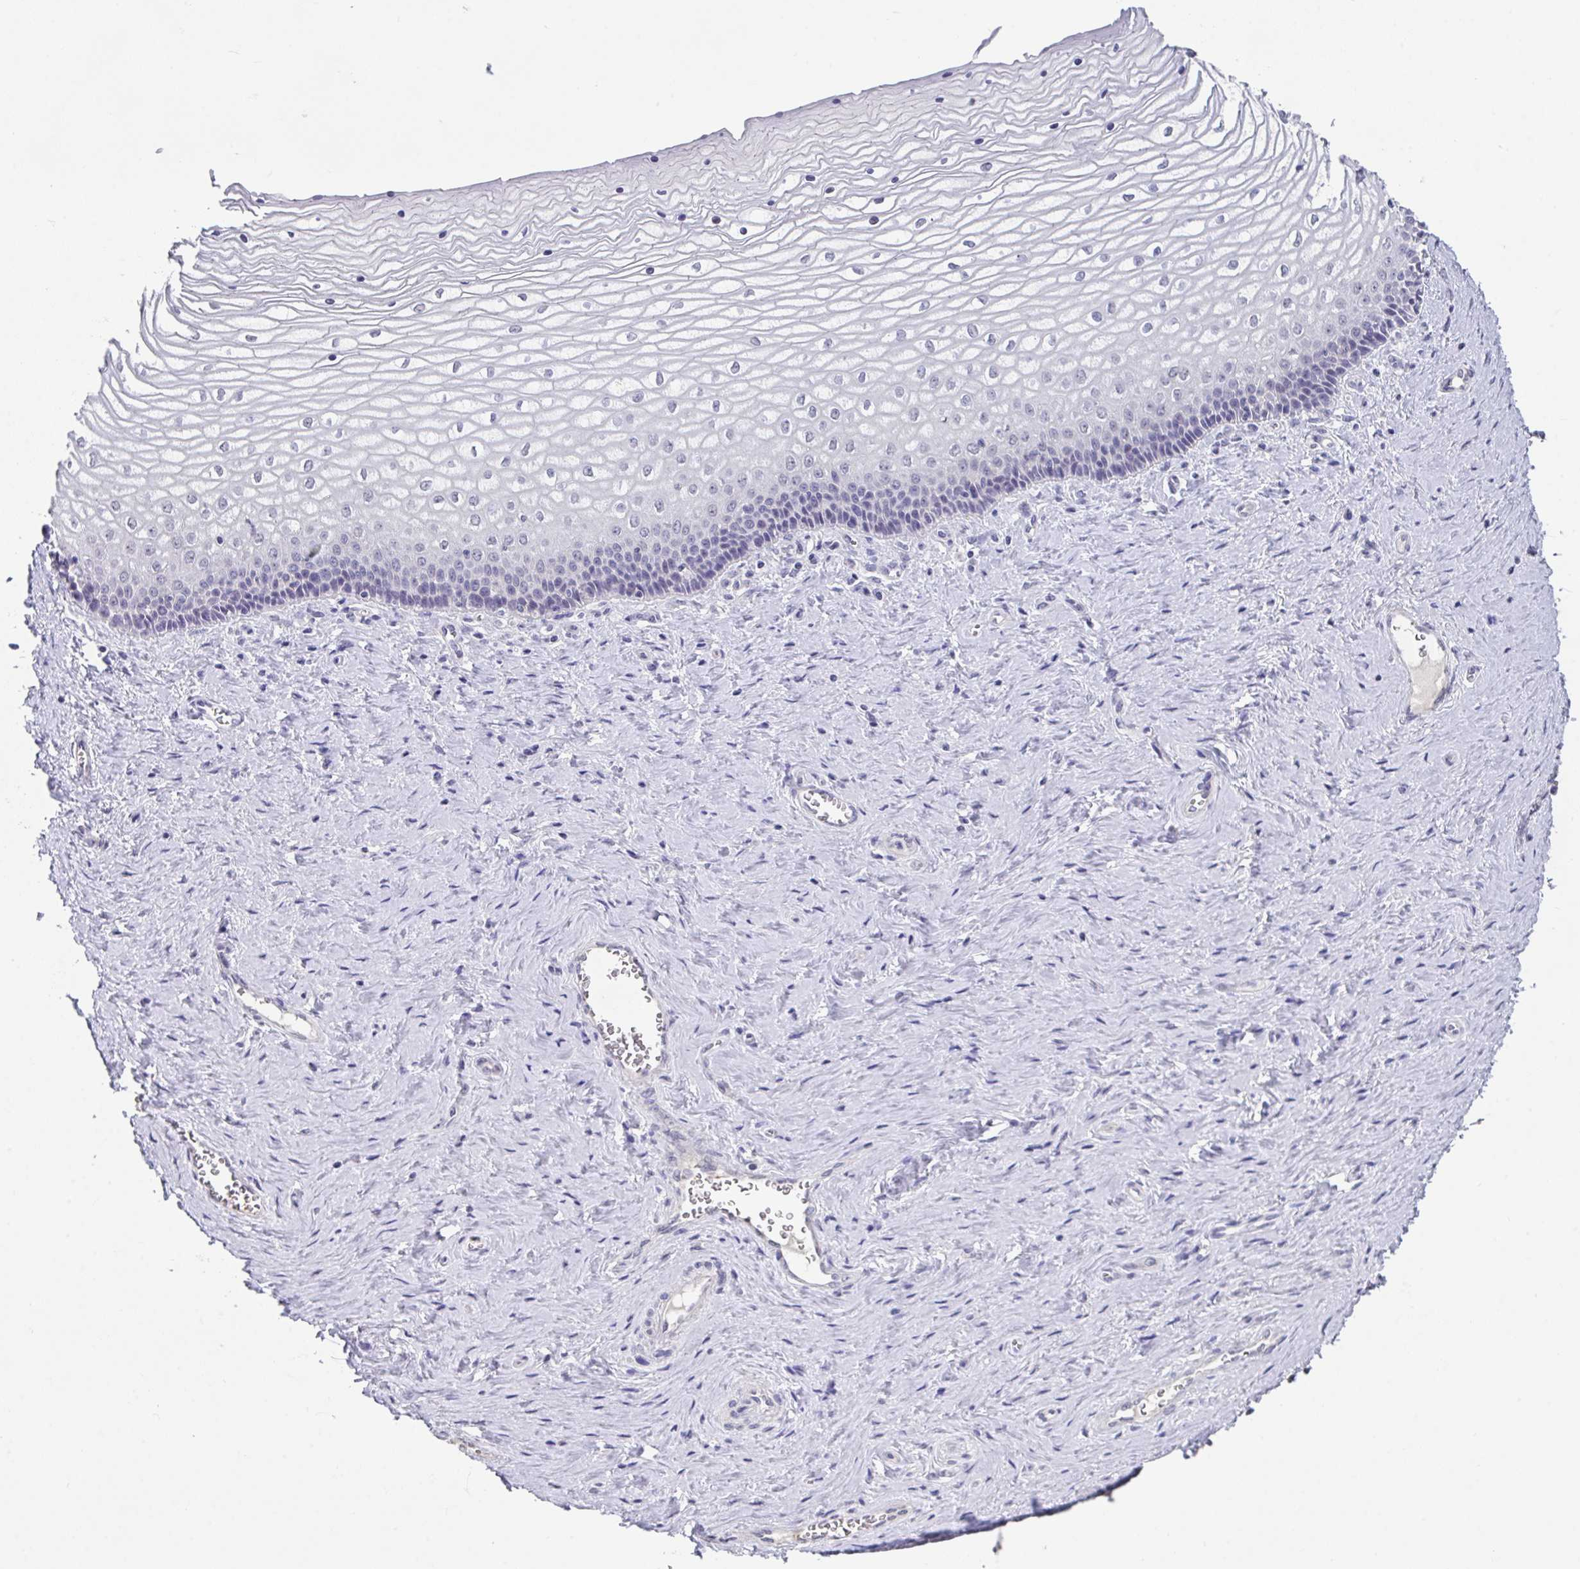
{"staining": {"intensity": "negative", "quantity": "none", "location": "none"}, "tissue": "vagina", "cell_type": "Squamous epithelial cells", "image_type": "normal", "snomed": [{"axis": "morphology", "description": "Normal tissue, NOS"}, {"axis": "topography", "description": "Vagina"}], "caption": "Immunohistochemistry (IHC) of unremarkable vagina shows no positivity in squamous epithelial cells.", "gene": "GLTPD2", "patient": {"sex": "female", "age": 45}}